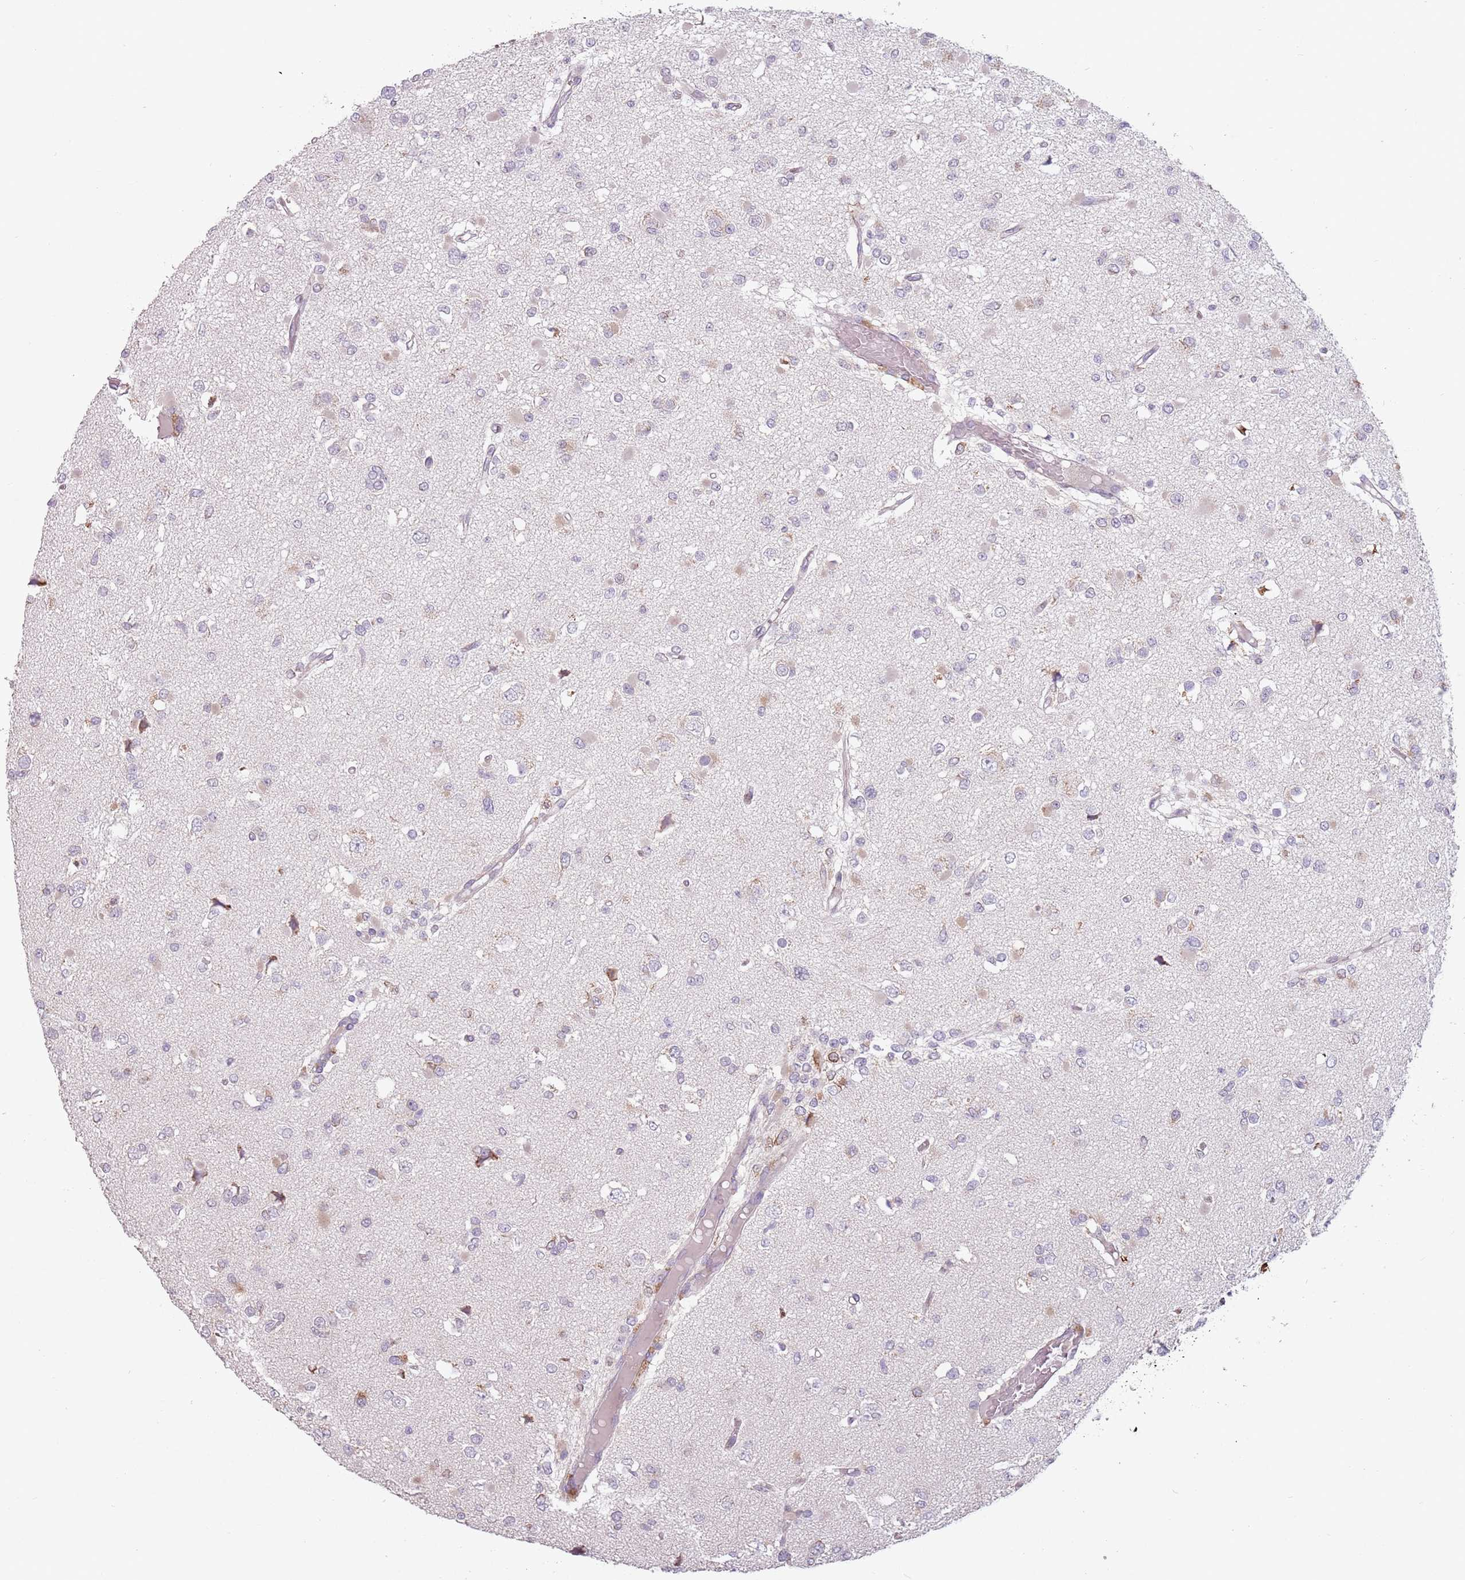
{"staining": {"intensity": "negative", "quantity": "none", "location": "none"}, "tissue": "glioma", "cell_type": "Tumor cells", "image_type": "cancer", "snomed": [{"axis": "morphology", "description": "Glioma, malignant, Low grade"}, {"axis": "topography", "description": "Brain"}], "caption": "DAB immunohistochemical staining of glioma exhibits no significant expression in tumor cells.", "gene": "RPS9", "patient": {"sex": "female", "age": 22}}